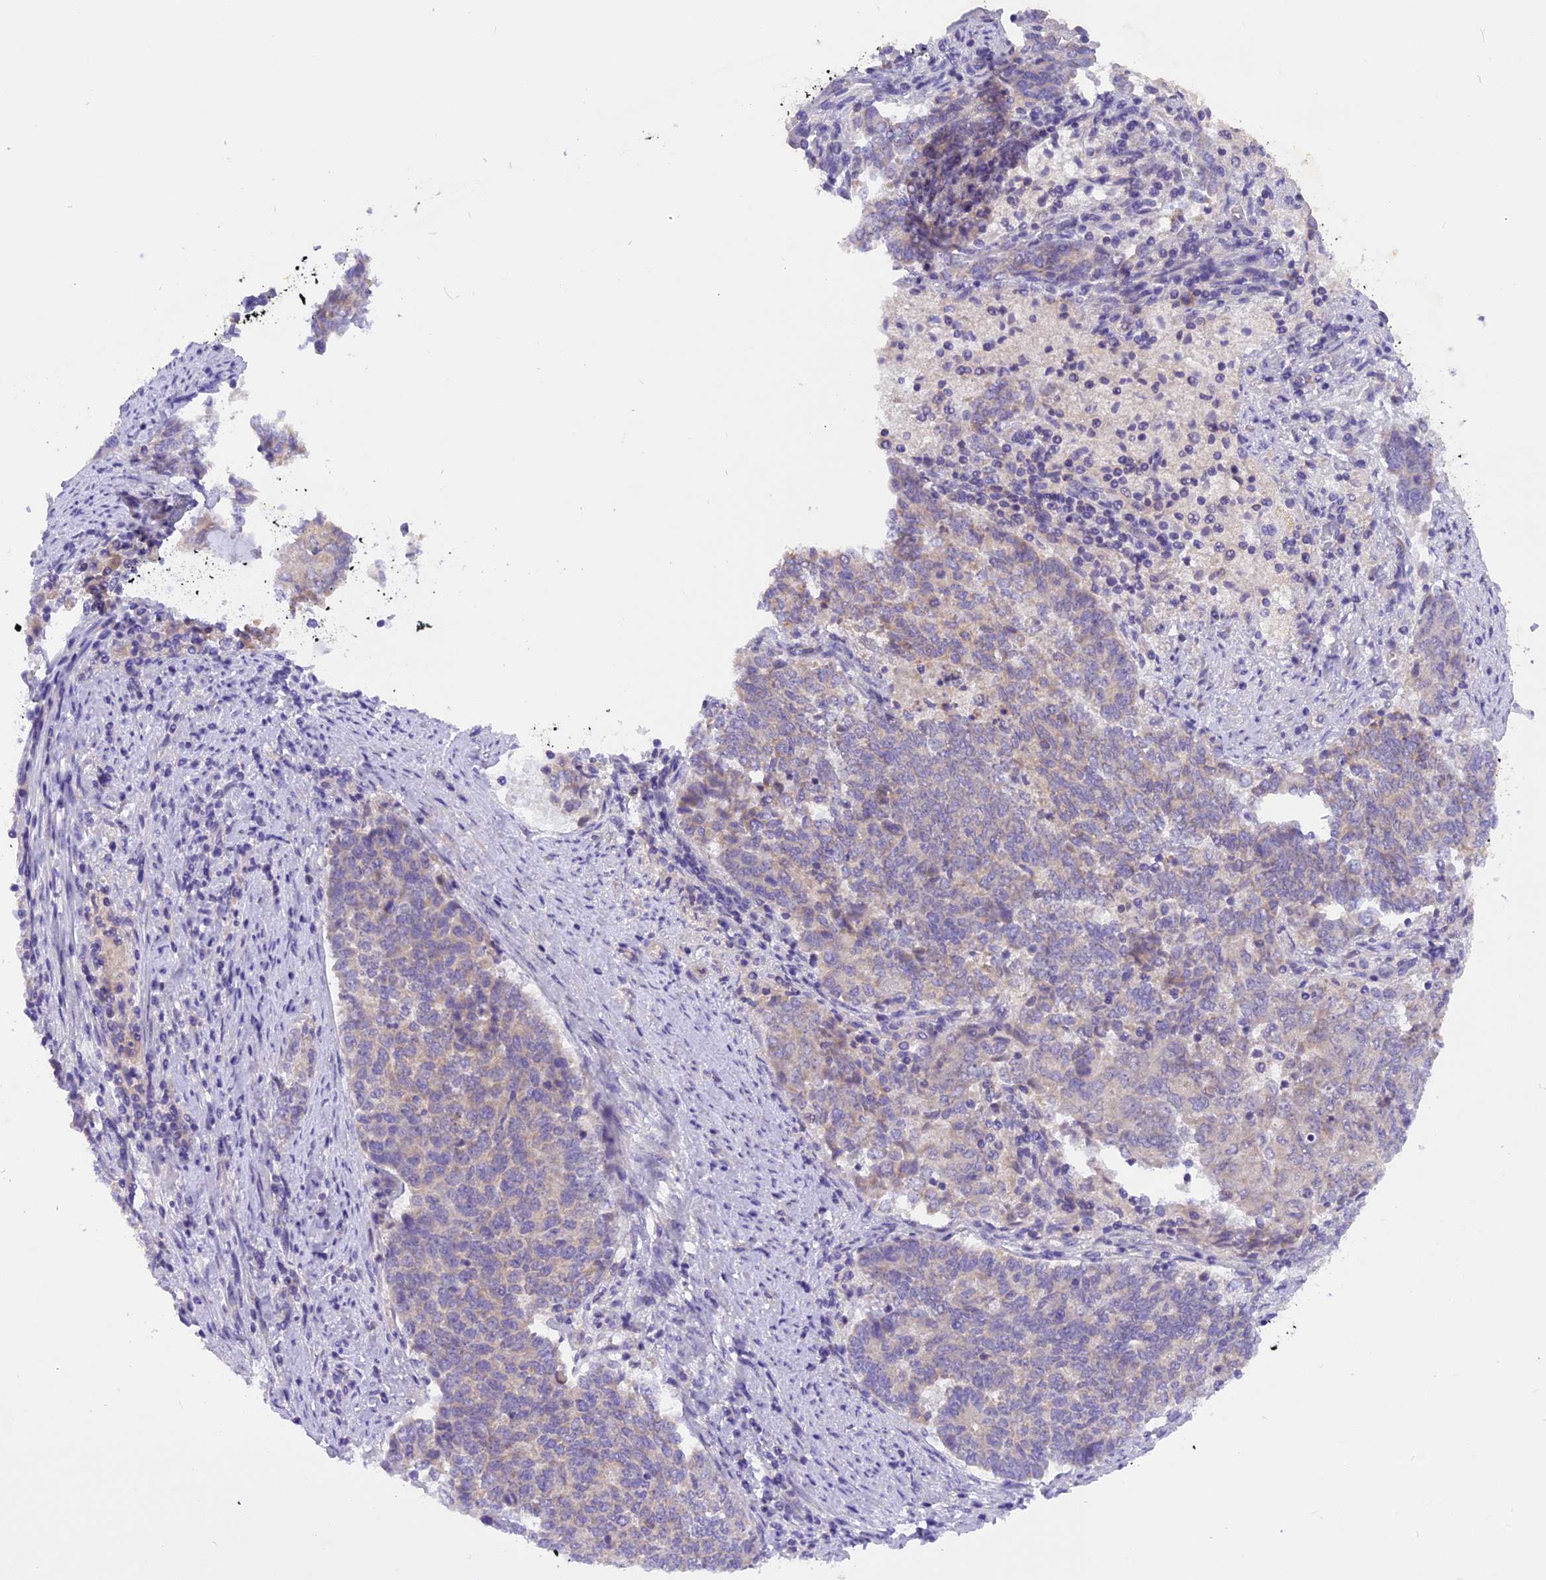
{"staining": {"intensity": "negative", "quantity": "none", "location": "none"}, "tissue": "endometrial cancer", "cell_type": "Tumor cells", "image_type": "cancer", "snomed": [{"axis": "morphology", "description": "Adenocarcinoma, NOS"}, {"axis": "topography", "description": "Endometrium"}], "caption": "Adenocarcinoma (endometrial) stained for a protein using IHC demonstrates no positivity tumor cells.", "gene": "TRIM3", "patient": {"sex": "female", "age": 80}}